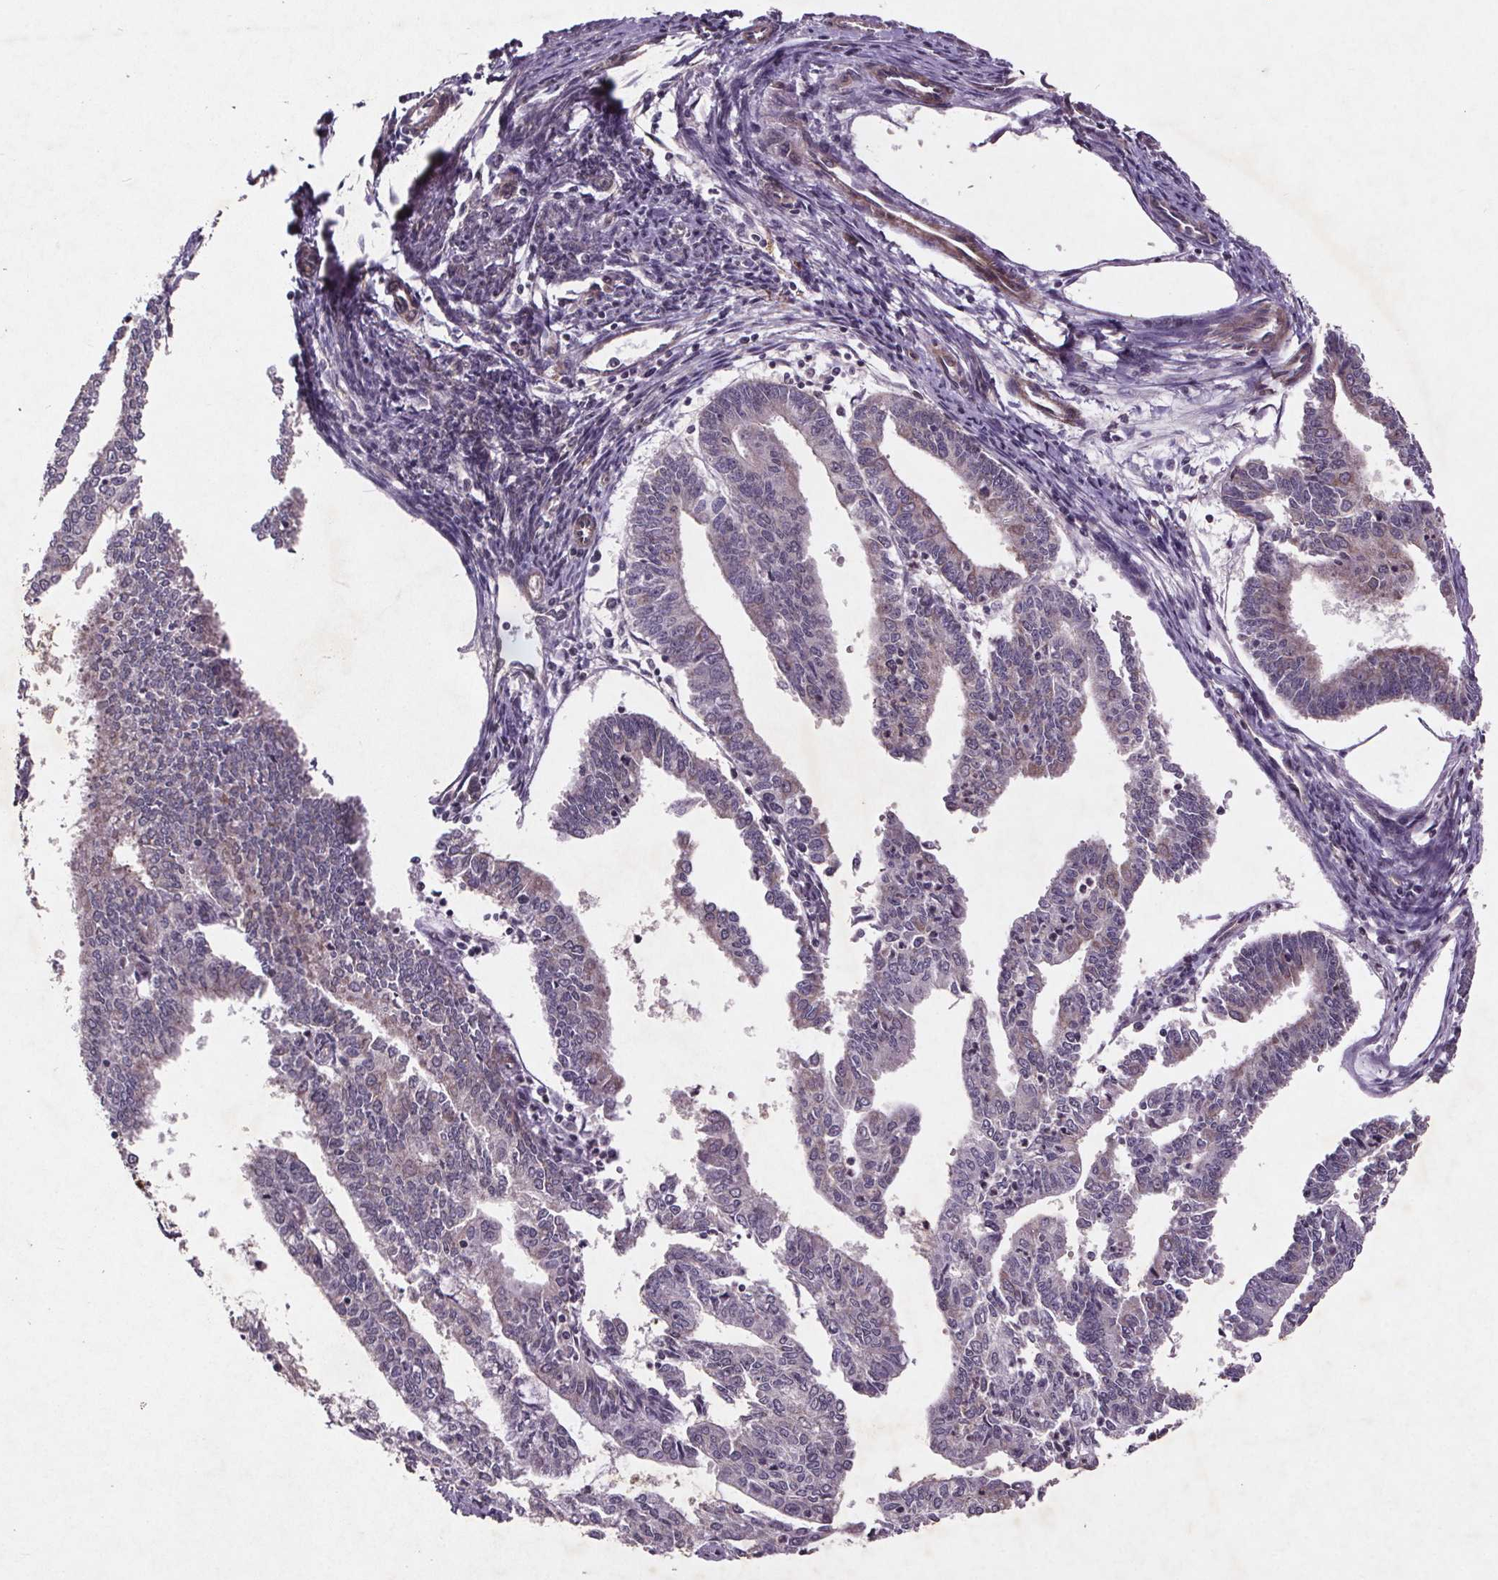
{"staining": {"intensity": "moderate", "quantity": "<25%", "location": "cytoplasmic/membranous"}, "tissue": "endometrial cancer", "cell_type": "Tumor cells", "image_type": "cancer", "snomed": [{"axis": "morphology", "description": "Adenocarcinoma, NOS"}, {"axis": "topography", "description": "Endometrium"}], "caption": "Tumor cells show moderate cytoplasmic/membranous expression in approximately <25% of cells in endometrial cancer (adenocarcinoma). (IHC, brightfield microscopy, high magnification).", "gene": "STRN3", "patient": {"sex": "female", "age": 61}}